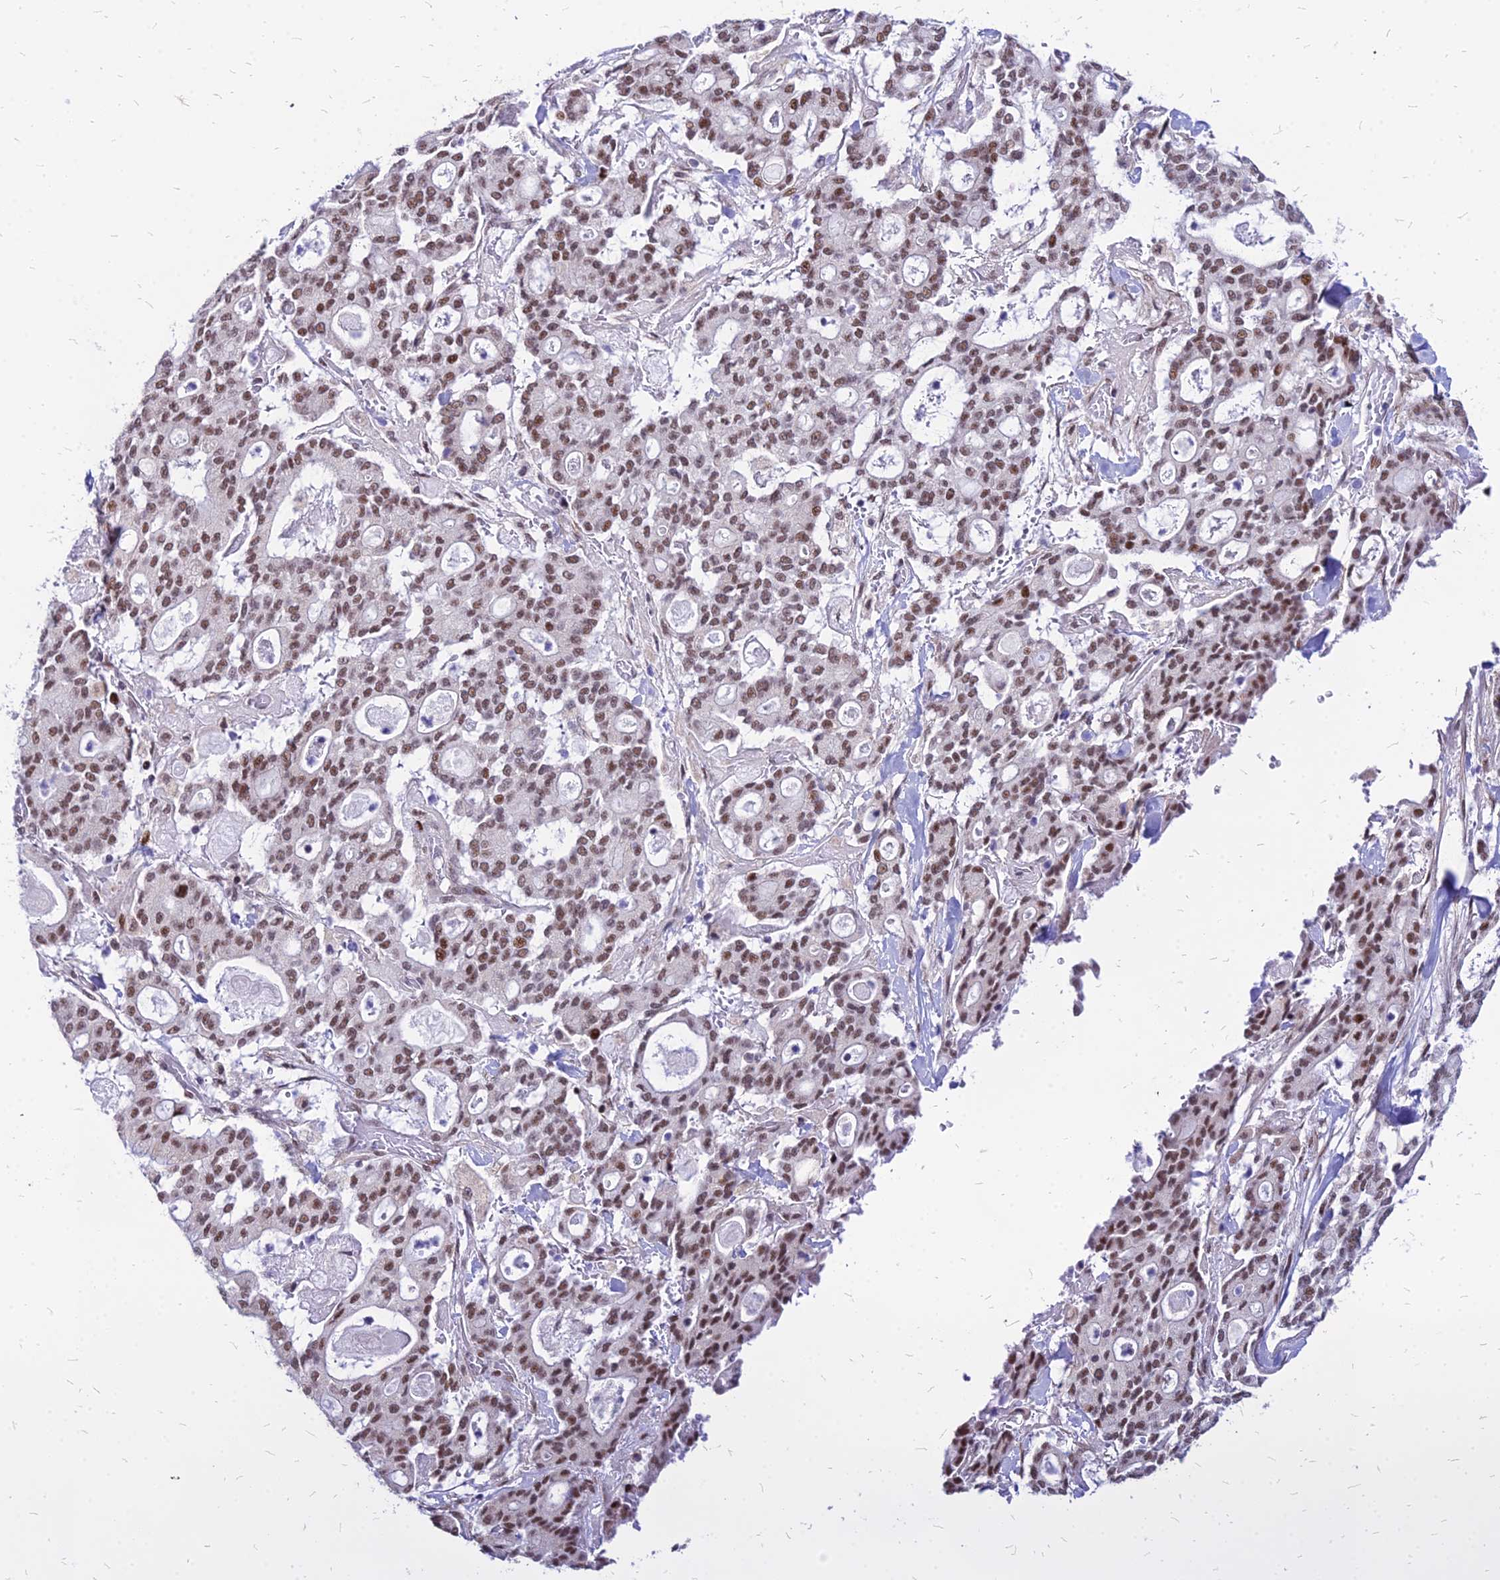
{"staining": {"intensity": "moderate", "quantity": ">75%", "location": "nuclear"}, "tissue": "pancreatic cancer", "cell_type": "Tumor cells", "image_type": "cancer", "snomed": [{"axis": "morphology", "description": "Adenocarcinoma, NOS"}, {"axis": "topography", "description": "Pancreas"}], "caption": "Immunohistochemical staining of human pancreatic cancer (adenocarcinoma) shows medium levels of moderate nuclear staining in approximately >75% of tumor cells.", "gene": "FDX2", "patient": {"sex": "male", "age": 63}}